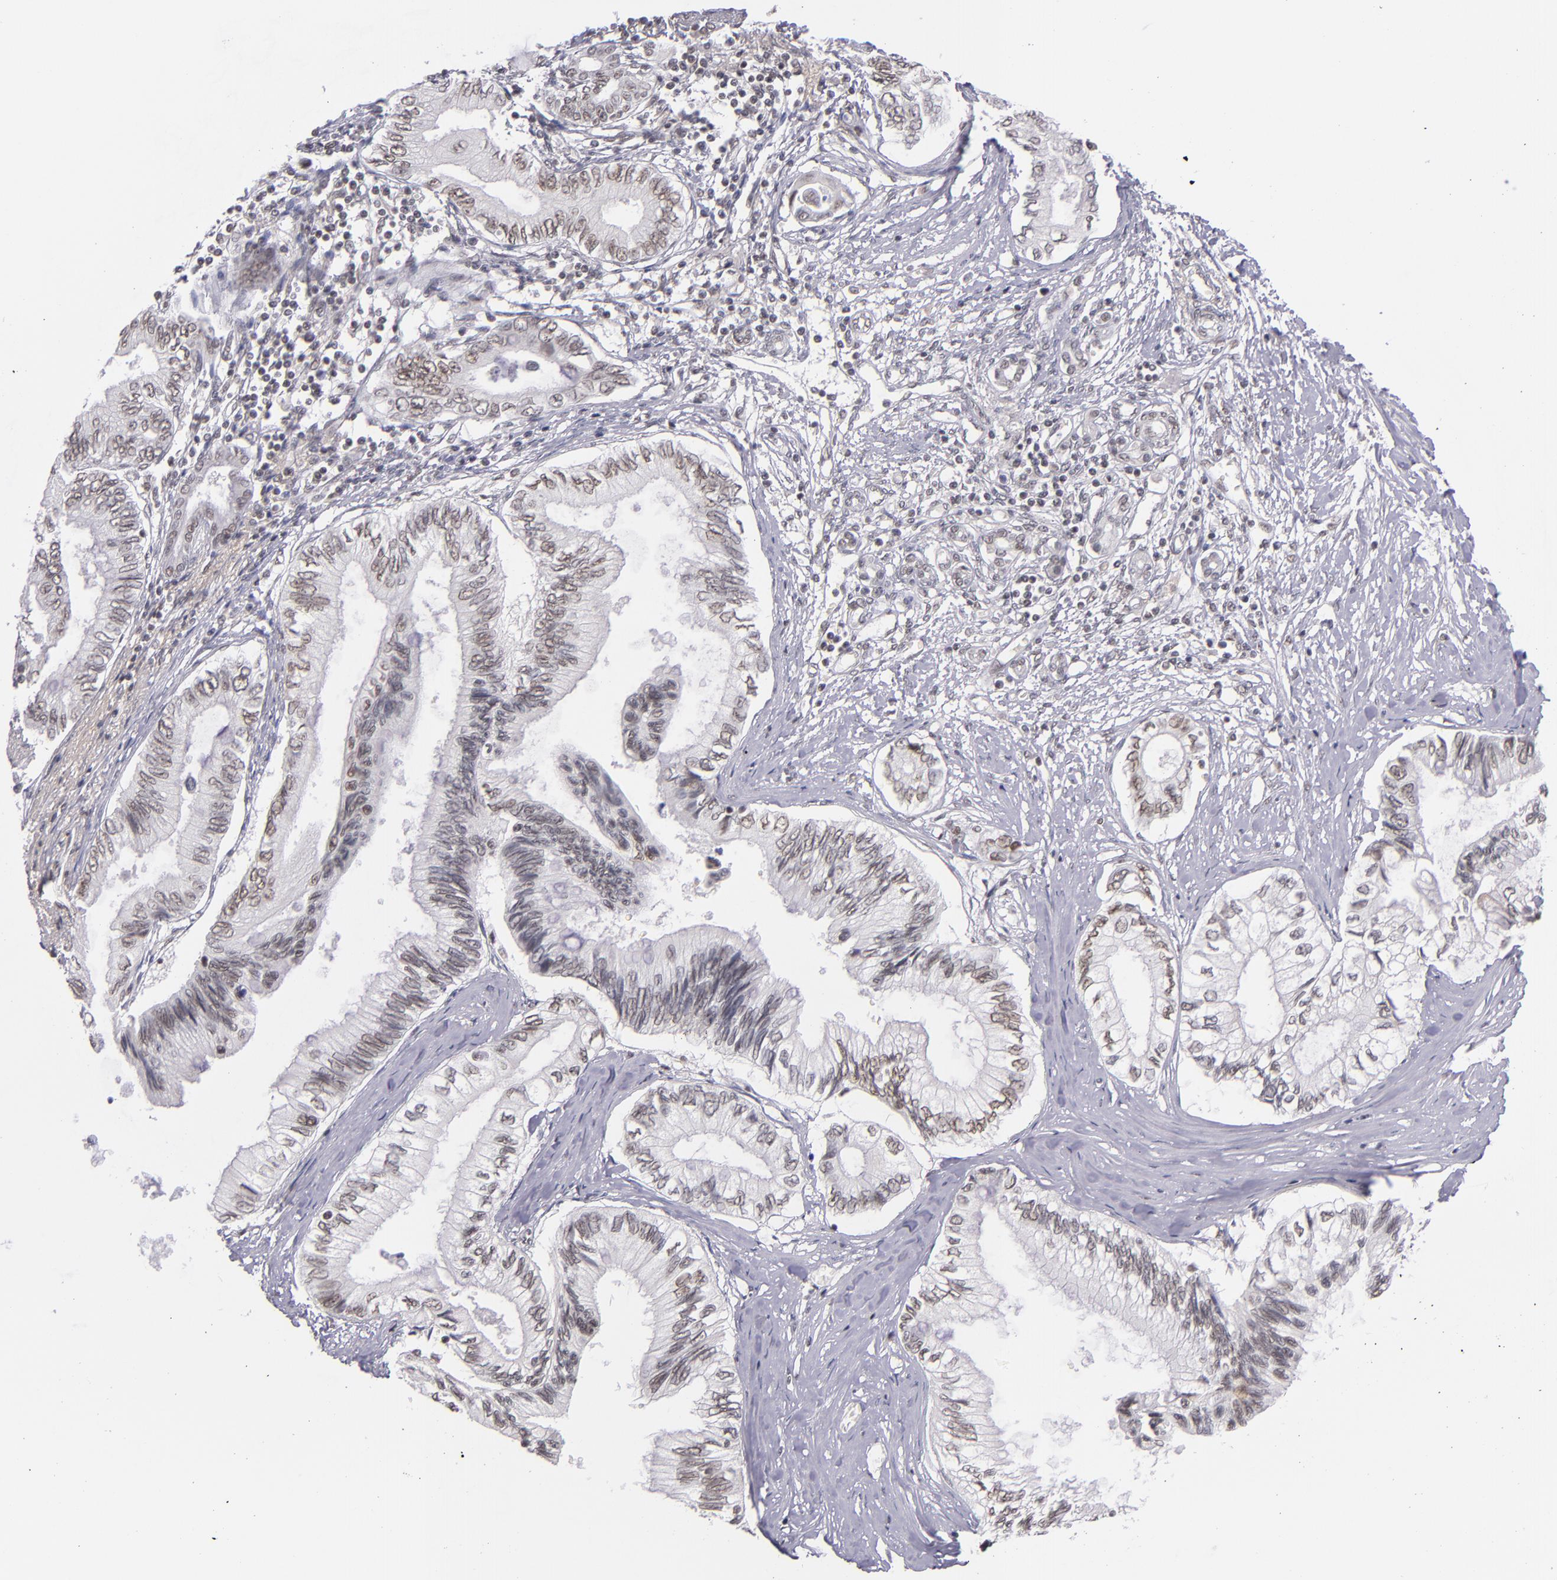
{"staining": {"intensity": "weak", "quantity": ">75%", "location": "nuclear"}, "tissue": "pancreatic cancer", "cell_type": "Tumor cells", "image_type": "cancer", "snomed": [{"axis": "morphology", "description": "Adenocarcinoma, NOS"}, {"axis": "topography", "description": "Pancreas"}], "caption": "IHC (DAB) staining of human pancreatic cancer (adenocarcinoma) reveals weak nuclear protein positivity in approximately >75% of tumor cells. The protein is shown in brown color, while the nuclei are stained blue.", "gene": "ZNF148", "patient": {"sex": "female", "age": 66}}